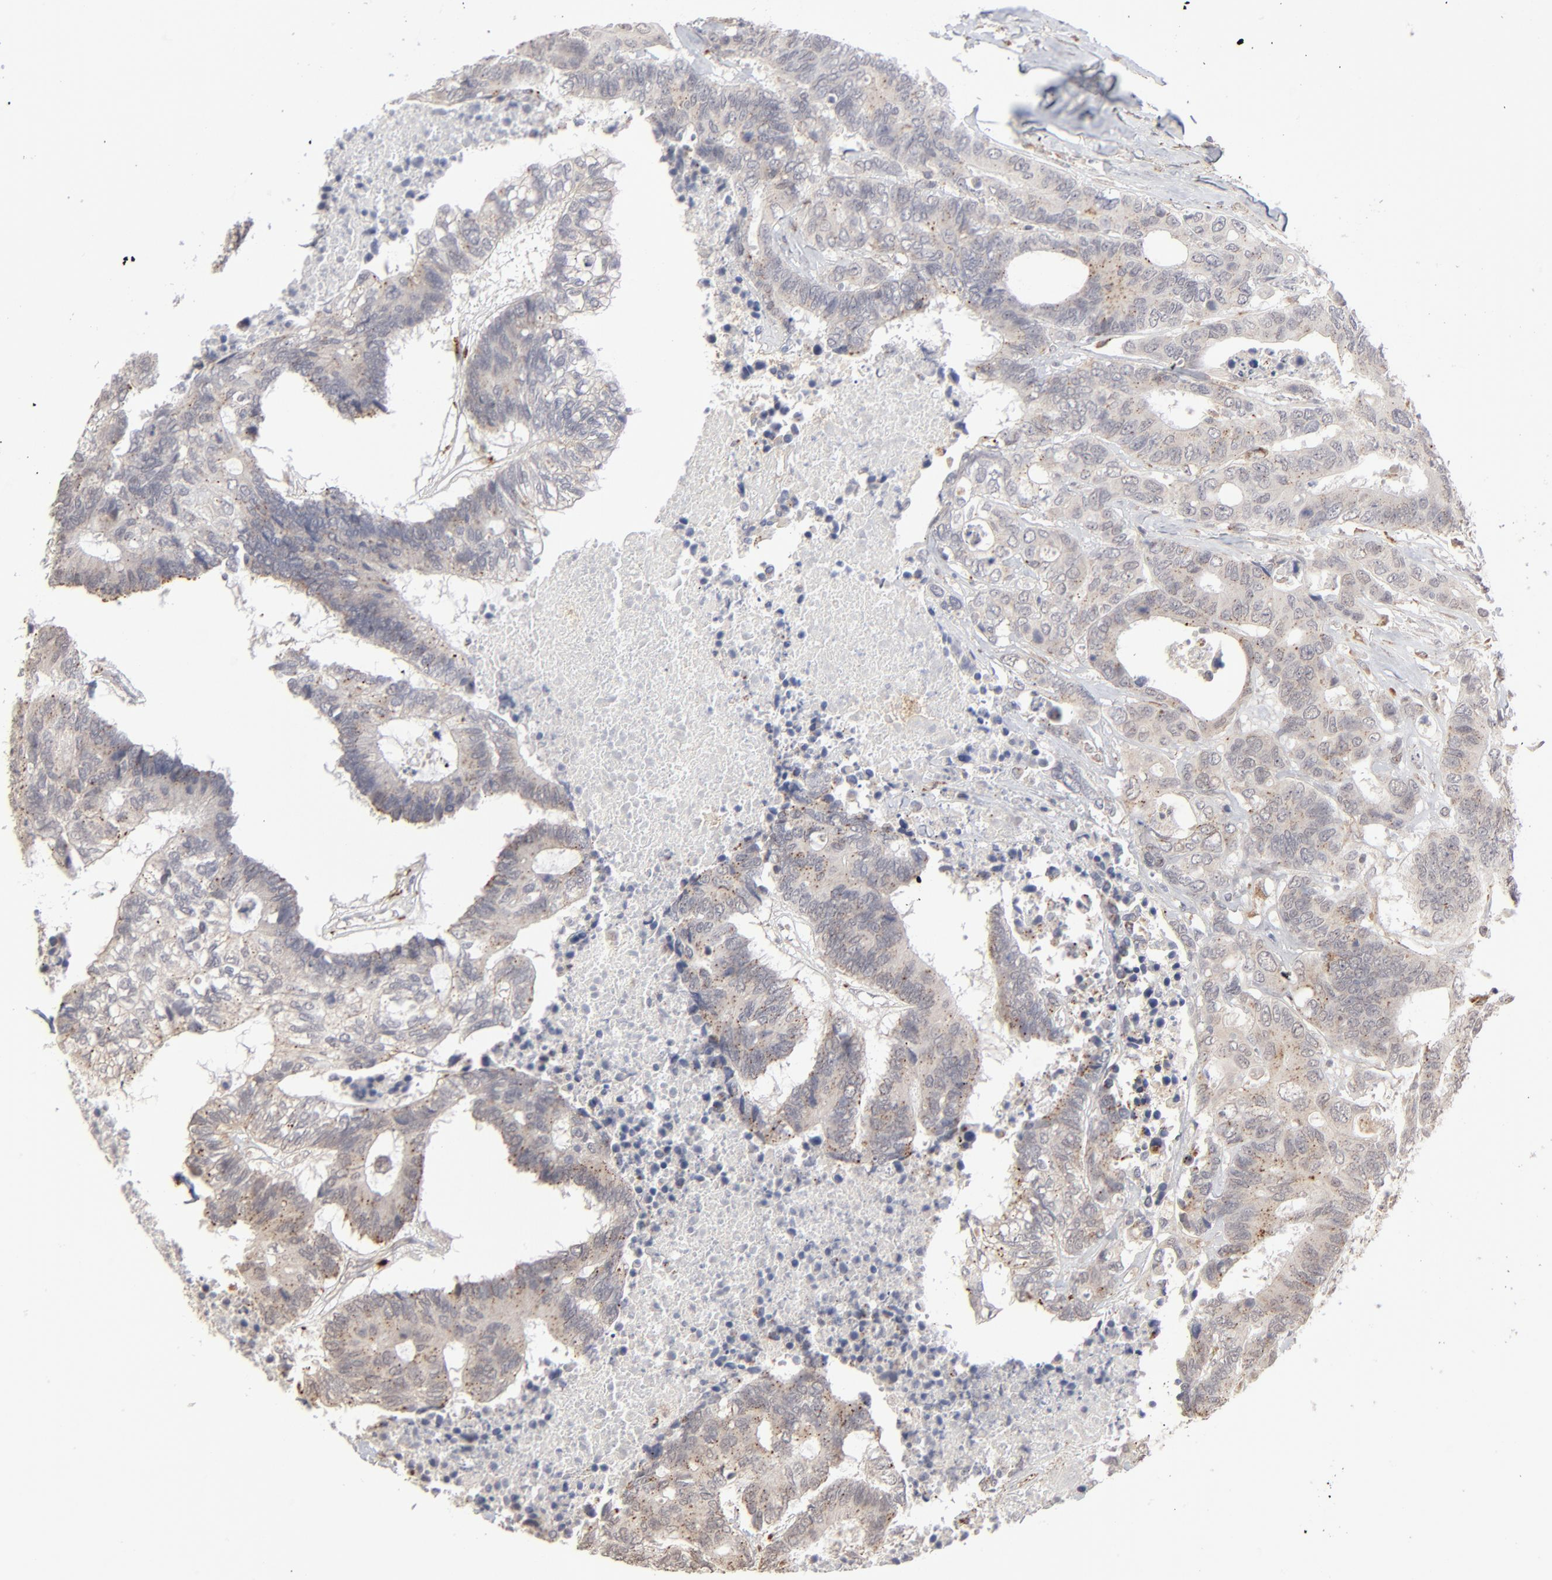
{"staining": {"intensity": "moderate", "quantity": "<25%", "location": "cytoplasmic/membranous"}, "tissue": "colorectal cancer", "cell_type": "Tumor cells", "image_type": "cancer", "snomed": [{"axis": "morphology", "description": "Adenocarcinoma, NOS"}, {"axis": "topography", "description": "Rectum"}], "caption": "IHC photomicrograph of neoplastic tissue: colorectal cancer (adenocarcinoma) stained using IHC exhibits low levels of moderate protein expression localized specifically in the cytoplasmic/membranous of tumor cells, appearing as a cytoplasmic/membranous brown color.", "gene": "POMT2", "patient": {"sex": "male", "age": 55}}